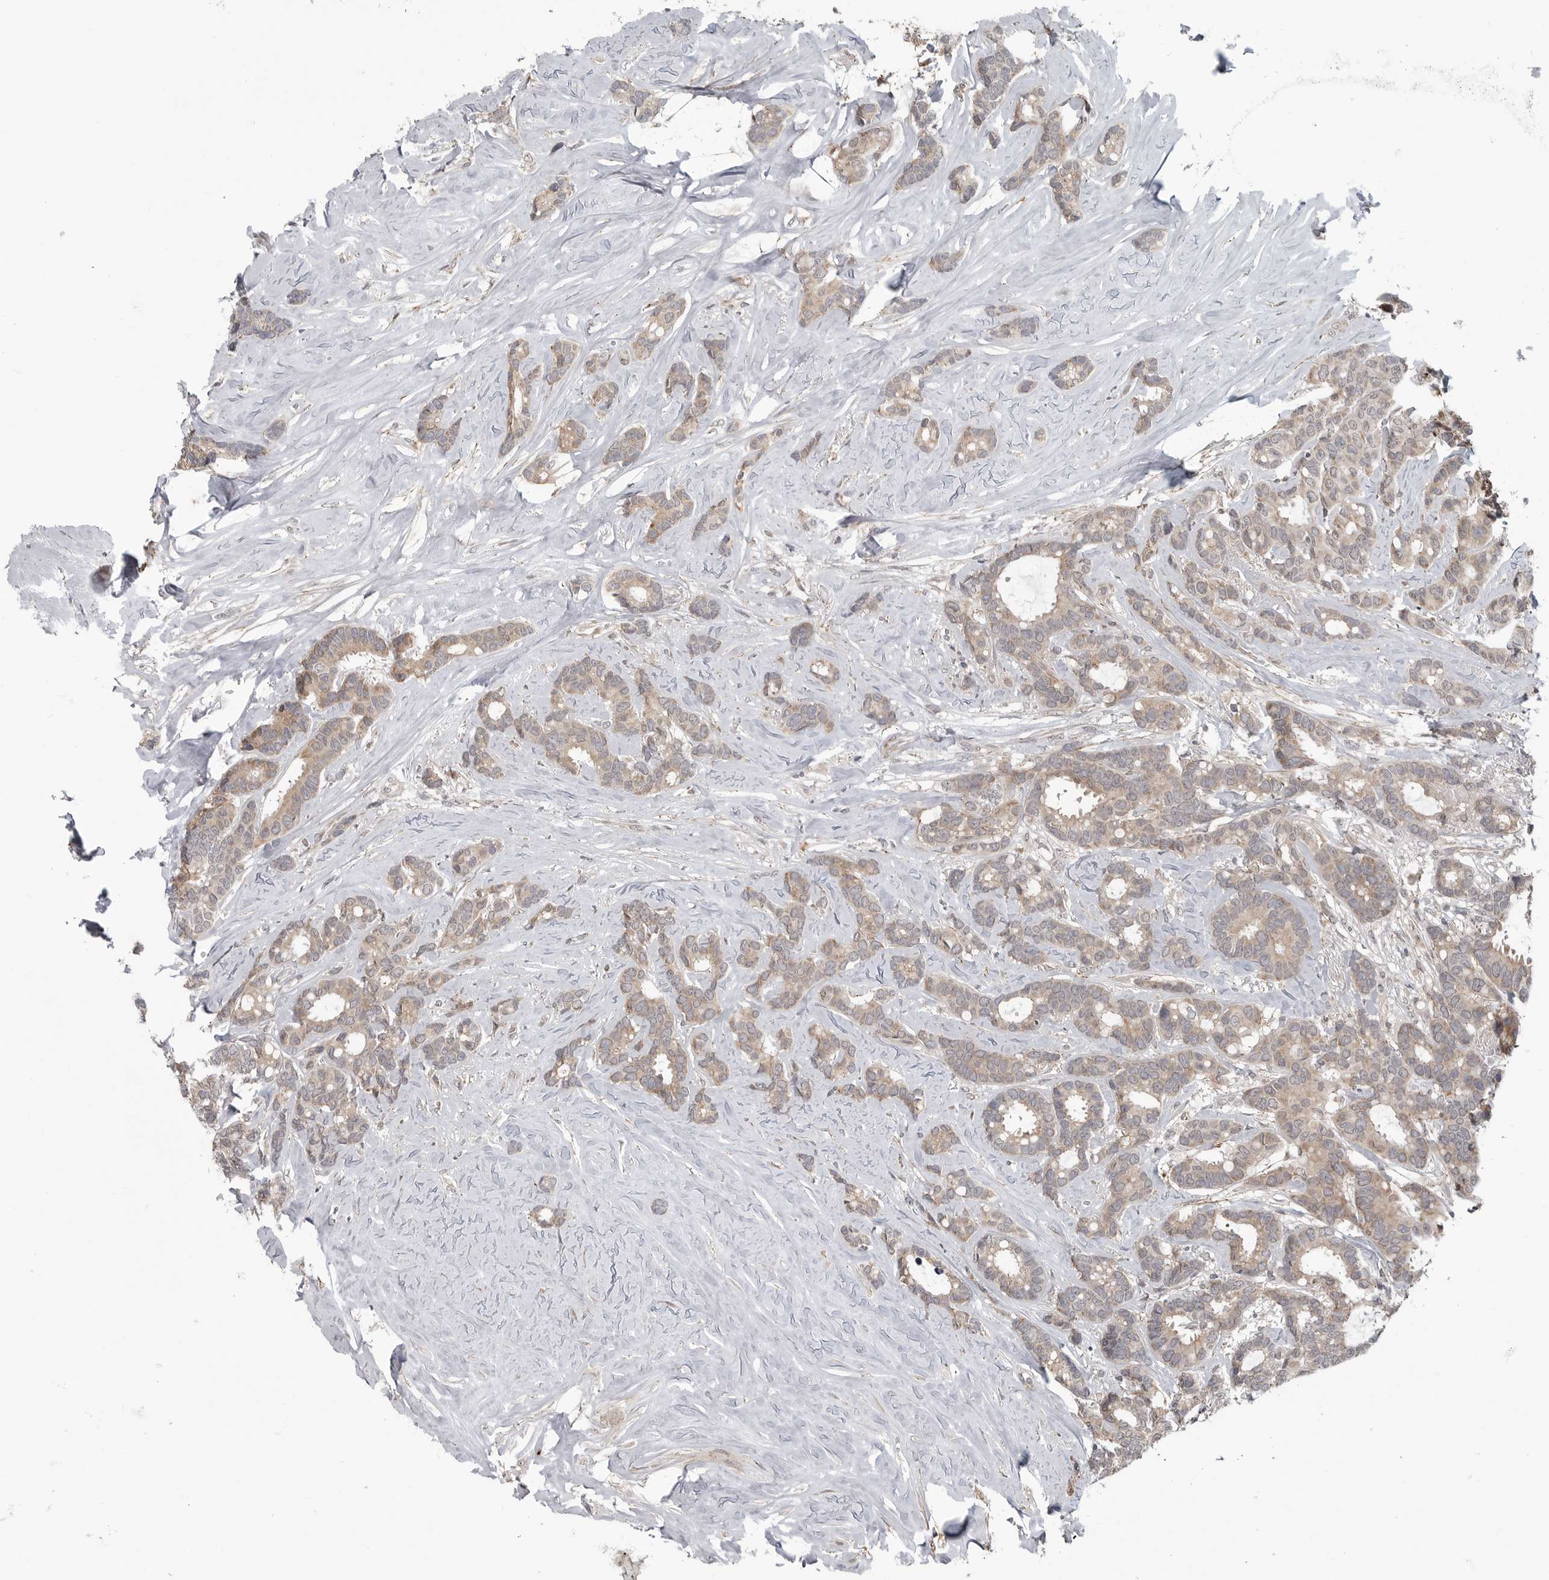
{"staining": {"intensity": "weak", "quantity": ">75%", "location": "cytoplasmic/membranous"}, "tissue": "breast cancer", "cell_type": "Tumor cells", "image_type": "cancer", "snomed": [{"axis": "morphology", "description": "Duct carcinoma"}, {"axis": "topography", "description": "Breast"}], "caption": "High-power microscopy captured an IHC photomicrograph of intraductal carcinoma (breast), revealing weak cytoplasmic/membranous staining in approximately >75% of tumor cells.", "gene": "FAAP100", "patient": {"sex": "female", "age": 87}}